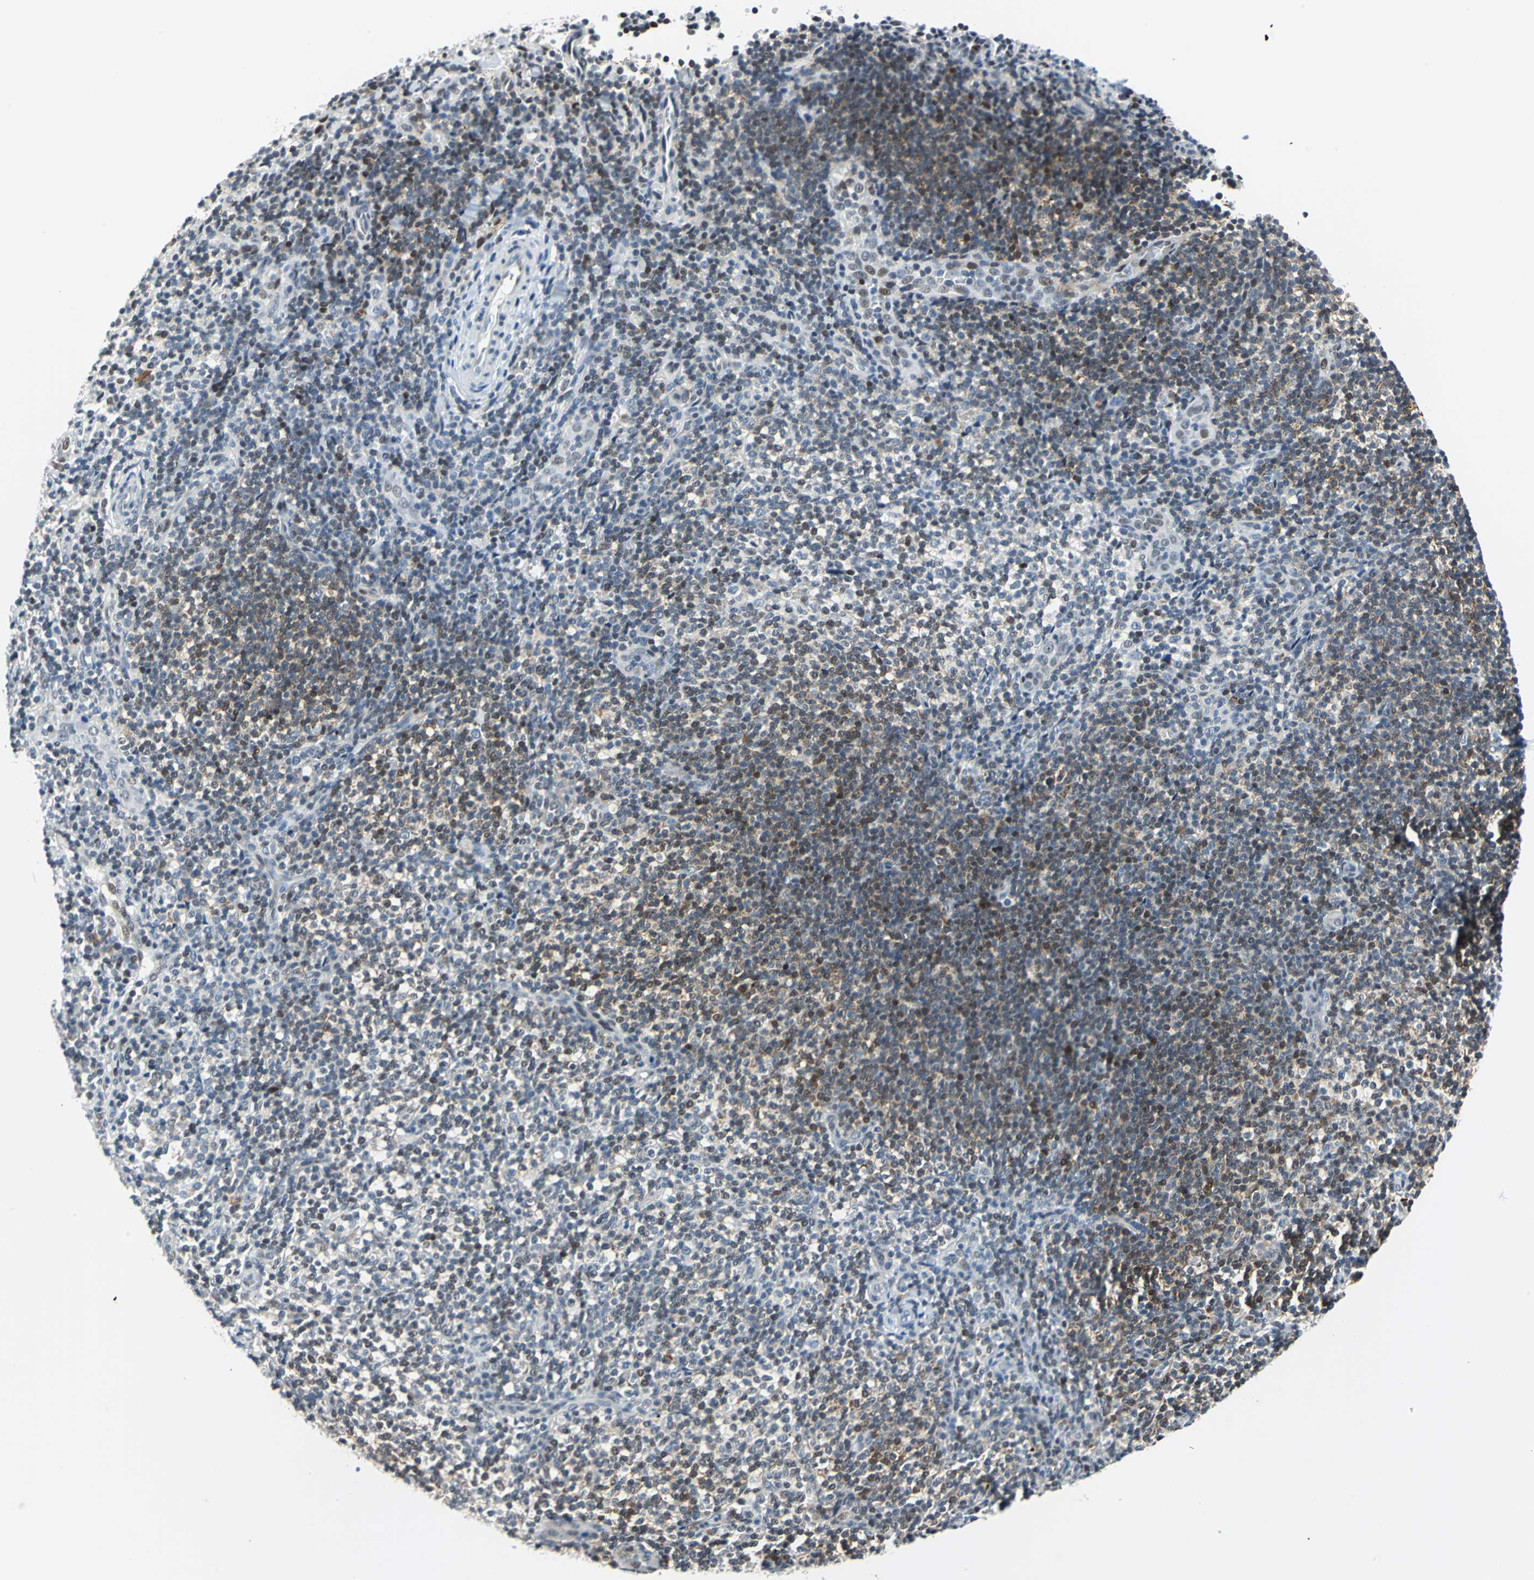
{"staining": {"intensity": "moderate", "quantity": "<25%", "location": "cytoplasmic/membranous"}, "tissue": "lymphoma", "cell_type": "Tumor cells", "image_type": "cancer", "snomed": [{"axis": "morphology", "description": "Malignant lymphoma, non-Hodgkin's type, Low grade"}, {"axis": "topography", "description": "Lymph node"}], "caption": "Immunohistochemistry photomicrograph of neoplastic tissue: human malignant lymphoma, non-Hodgkin's type (low-grade) stained using immunohistochemistry demonstrates low levels of moderate protein expression localized specifically in the cytoplasmic/membranous of tumor cells, appearing as a cytoplasmic/membranous brown color.", "gene": "HCFC2", "patient": {"sex": "female", "age": 76}}